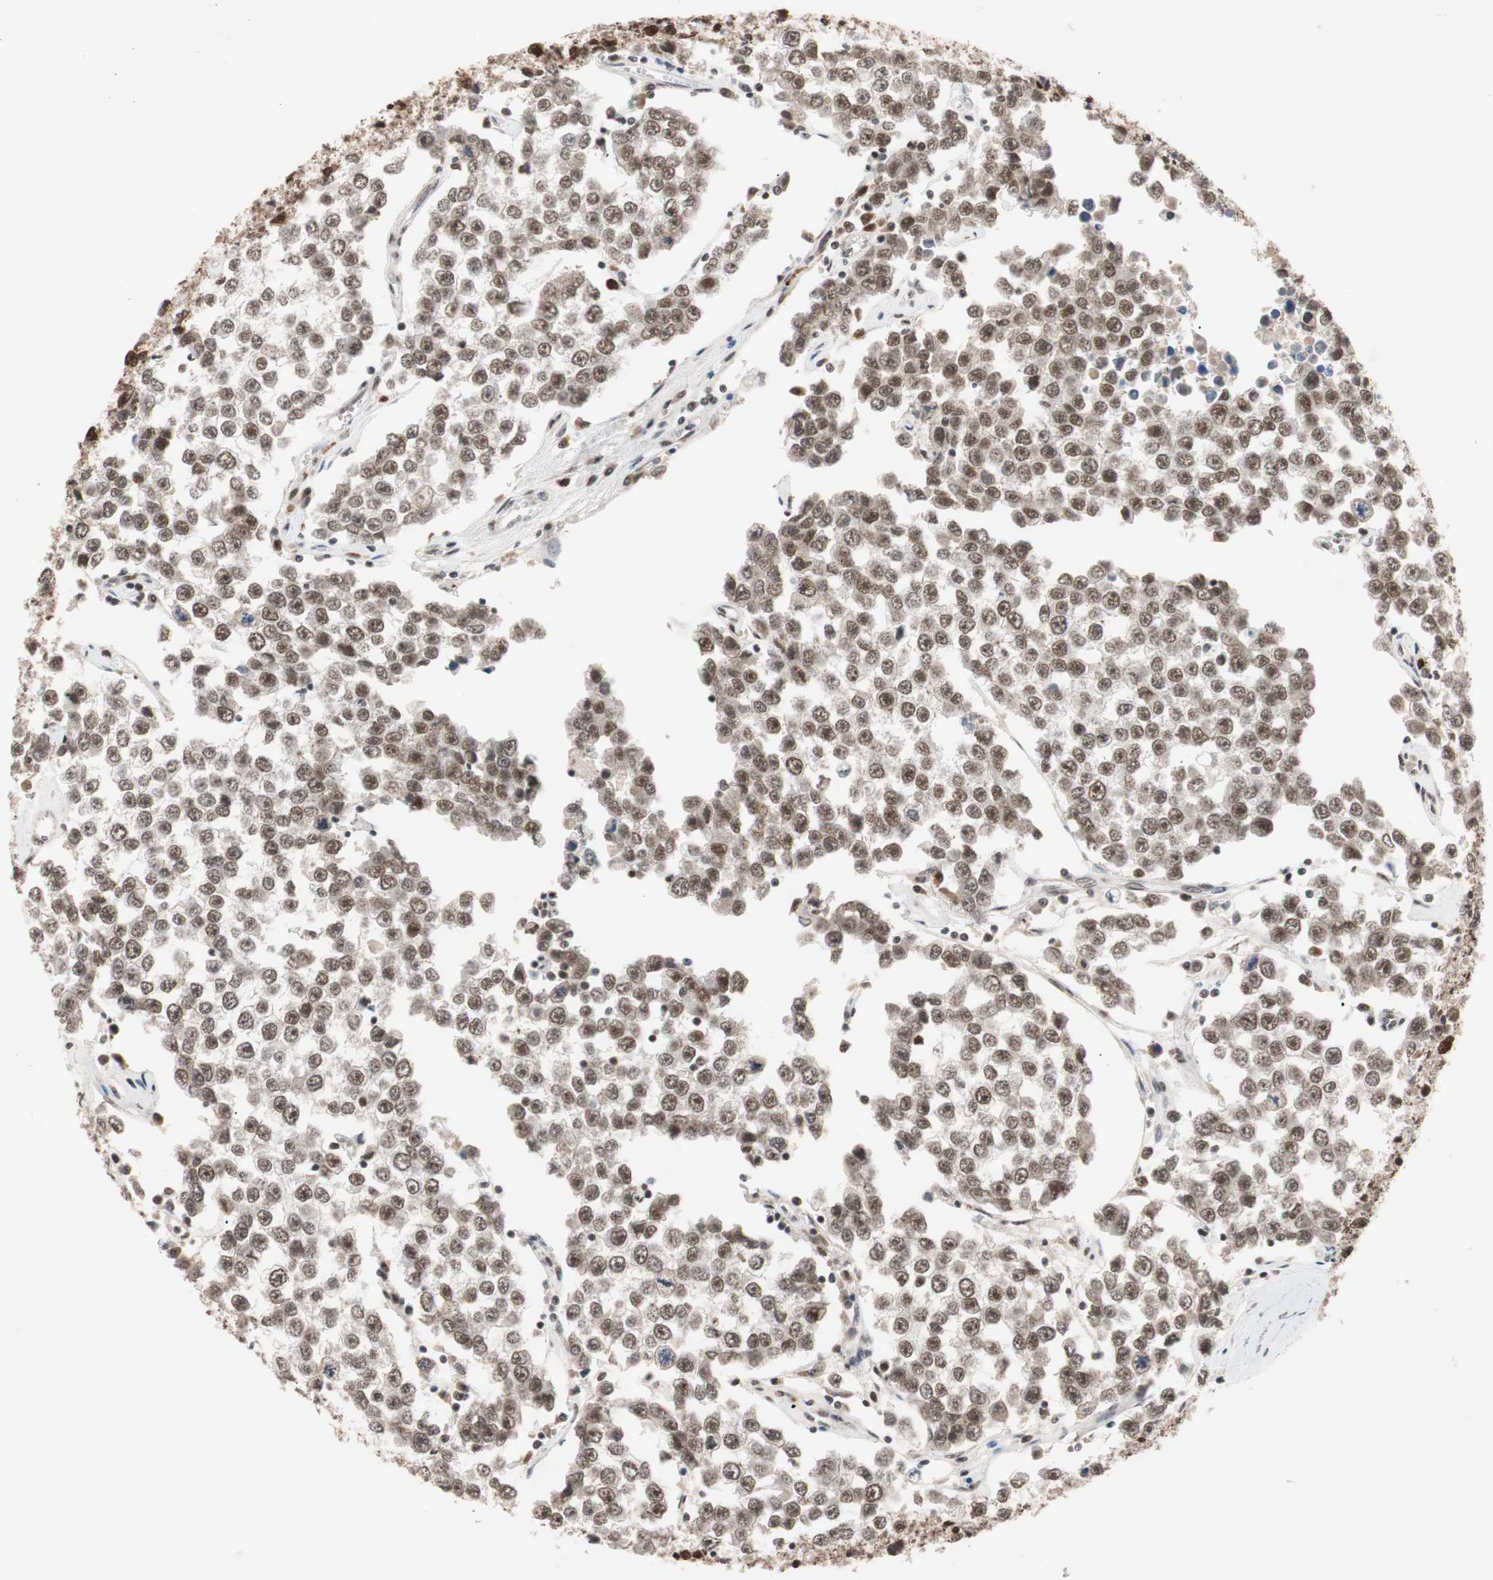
{"staining": {"intensity": "strong", "quantity": ">75%", "location": "nuclear"}, "tissue": "testis cancer", "cell_type": "Tumor cells", "image_type": "cancer", "snomed": [{"axis": "morphology", "description": "Seminoma, NOS"}, {"axis": "morphology", "description": "Carcinoma, Embryonal, NOS"}, {"axis": "topography", "description": "Testis"}], "caption": "A high amount of strong nuclear positivity is appreciated in approximately >75% of tumor cells in seminoma (testis) tissue. Nuclei are stained in blue.", "gene": "CHAMP1", "patient": {"sex": "male", "age": 52}}